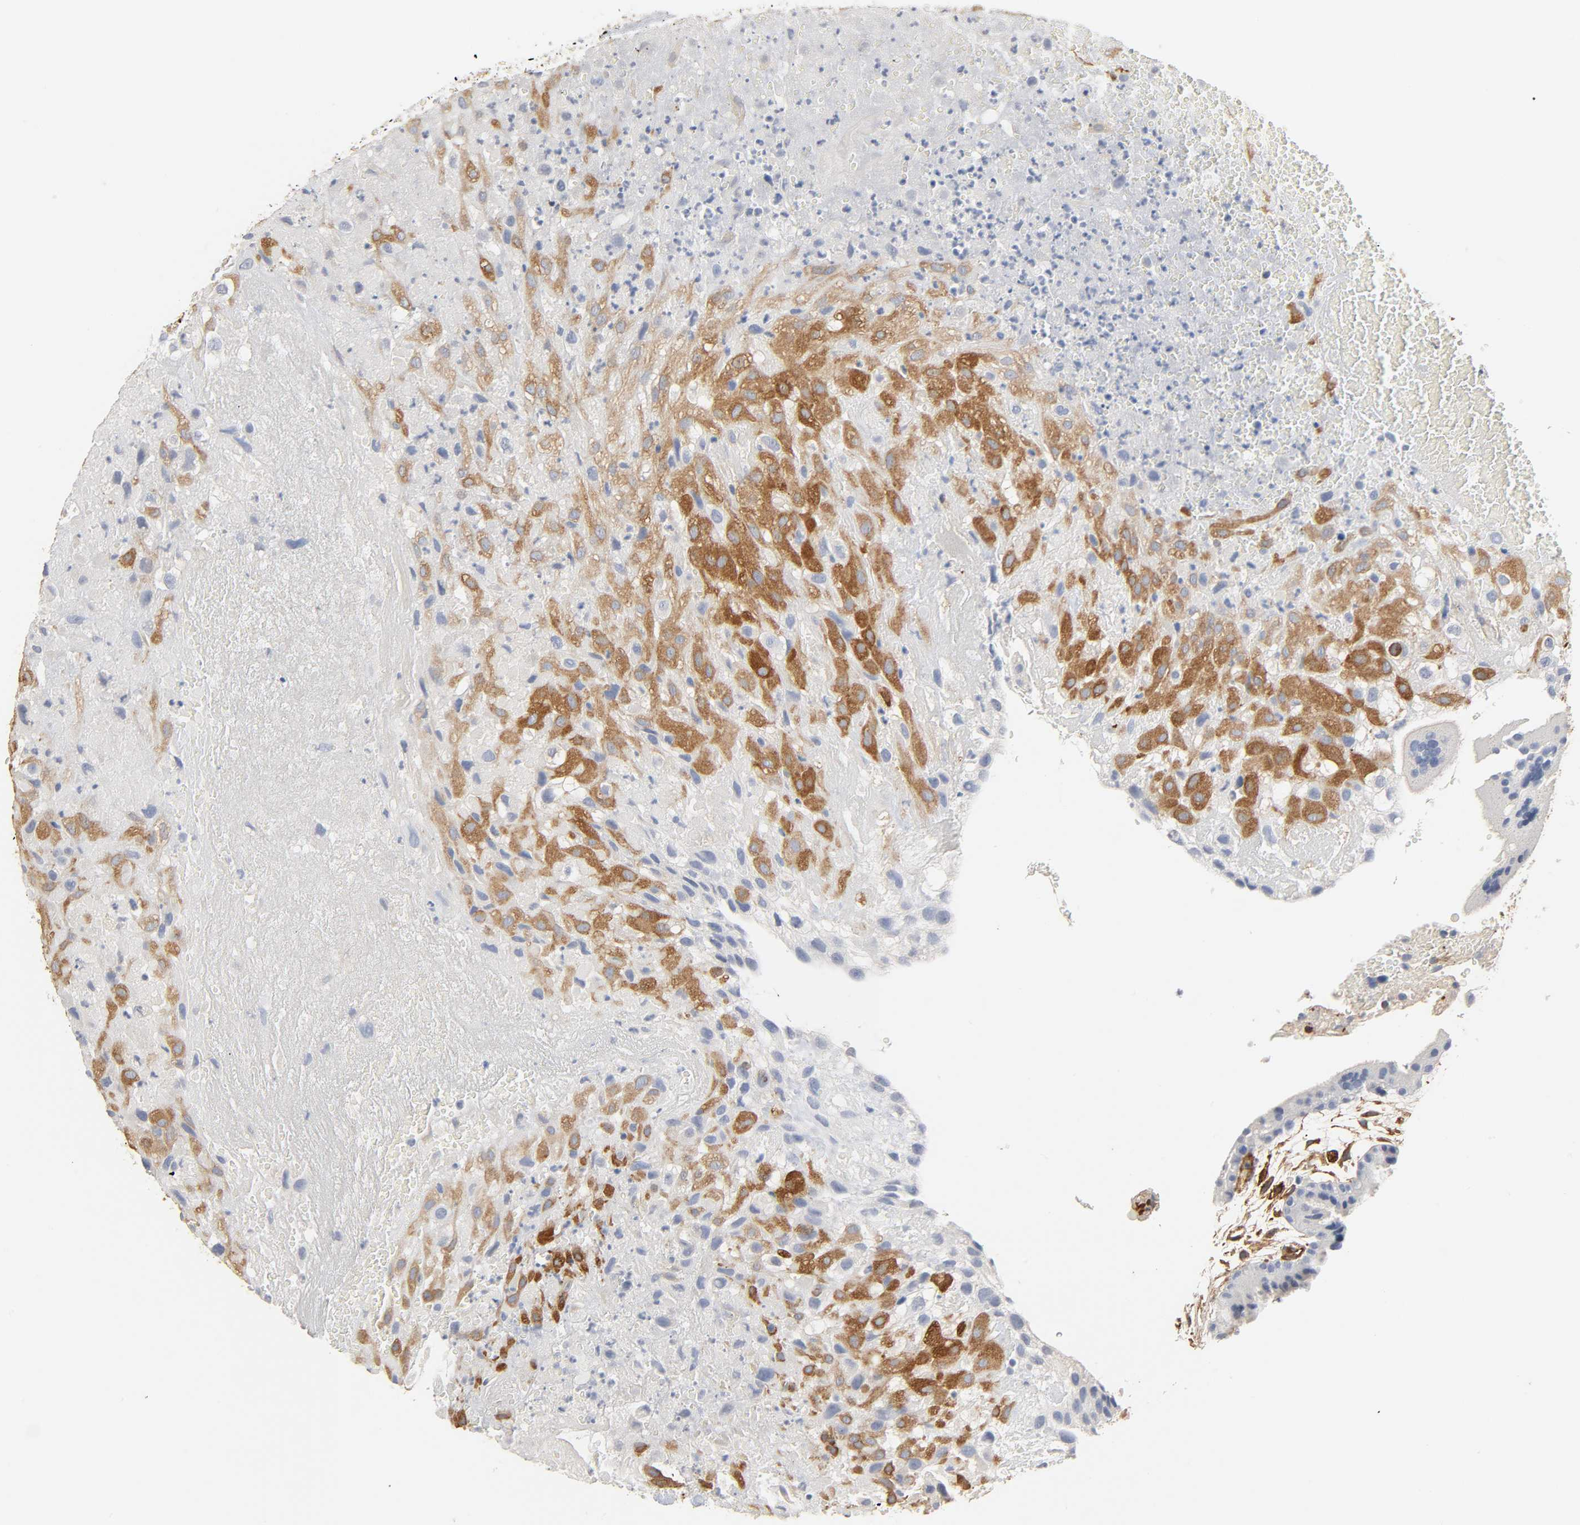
{"staining": {"intensity": "moderate", "quantity": ">75%", "location": "cytoplasmic/membranous"}, "tissue": "placenta", "cell_type": "Decidual cells", "image_type": "normal", "snomed": [{"axis": "morphology", "description": "Normal tissue, NOS"}, {"axis": "topography", "description": "Placenta"}], "caption": "Protein expression by immunohistochemistry shows moderate cytoplasmic/membranous staining in about >75% of decidual cells in unremarkable placenta.", "gene": "BIN1", "patient": {"sex": "female", "age": 19}}